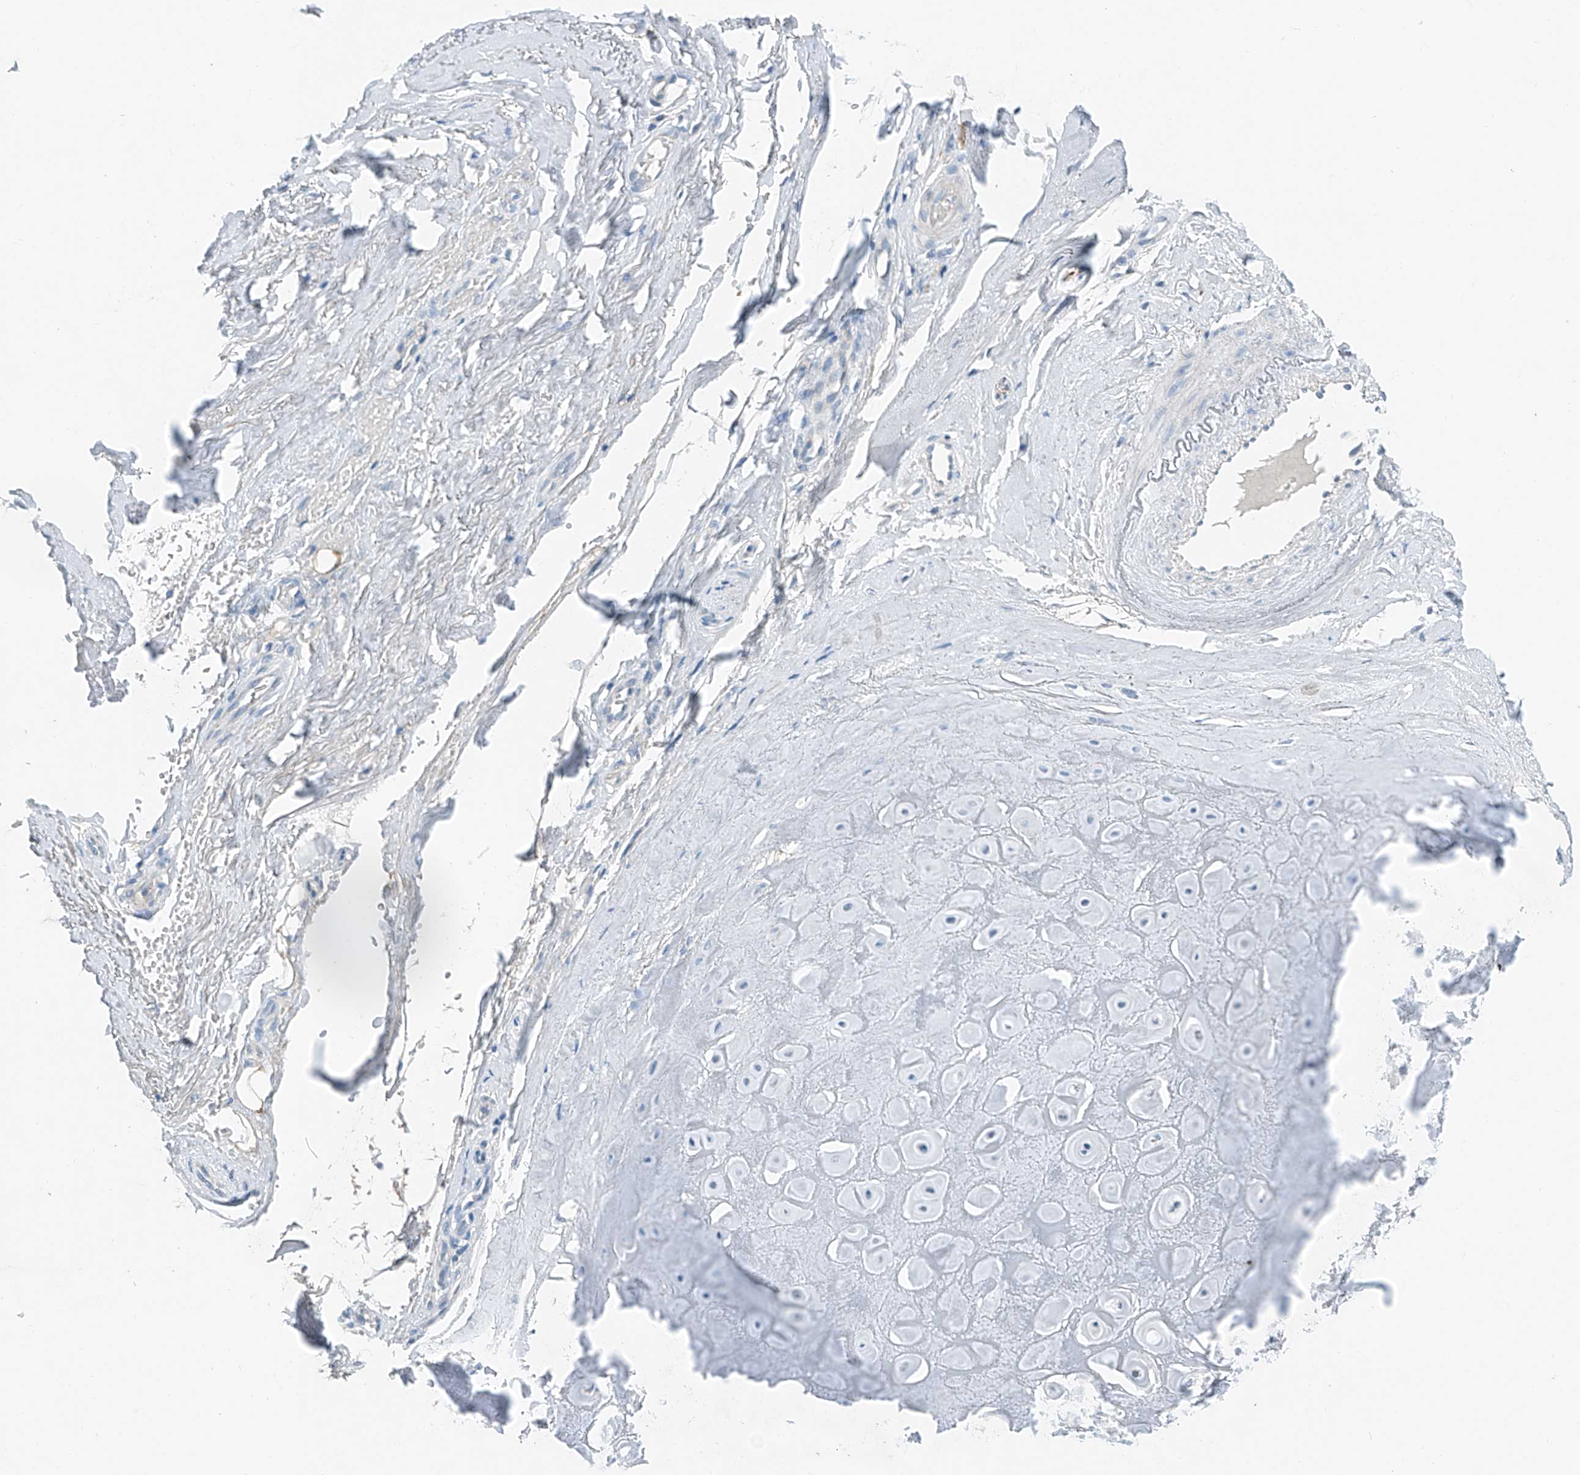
{"staining": {"intensity": "negative", "quantity": "none", "location": "none"}, "tissue": "adipose tissue", "cell_type": "Adipocytes", "image_type": "normal", "snomed": [{"axis": "morphology", "description": "Normal tissue, NOS"}, {"axis": "morphology", "description": "Basal cell carcinoma"}, {"axis": "topography", "description": "Skin"}], "caption": "DAB immunohistochemical staining of benign human adipose tissue reveals no significant positivity in adipocytes. The staining was performed using DAB (3,3'-diaminobenzidine) to visualize the protein expression in brown, while the nuclei were stained in blue with hematoxylin (Magnification: 20x).", "gene": "MDGA1", "patient": {"sex": "female", "age": 89}}